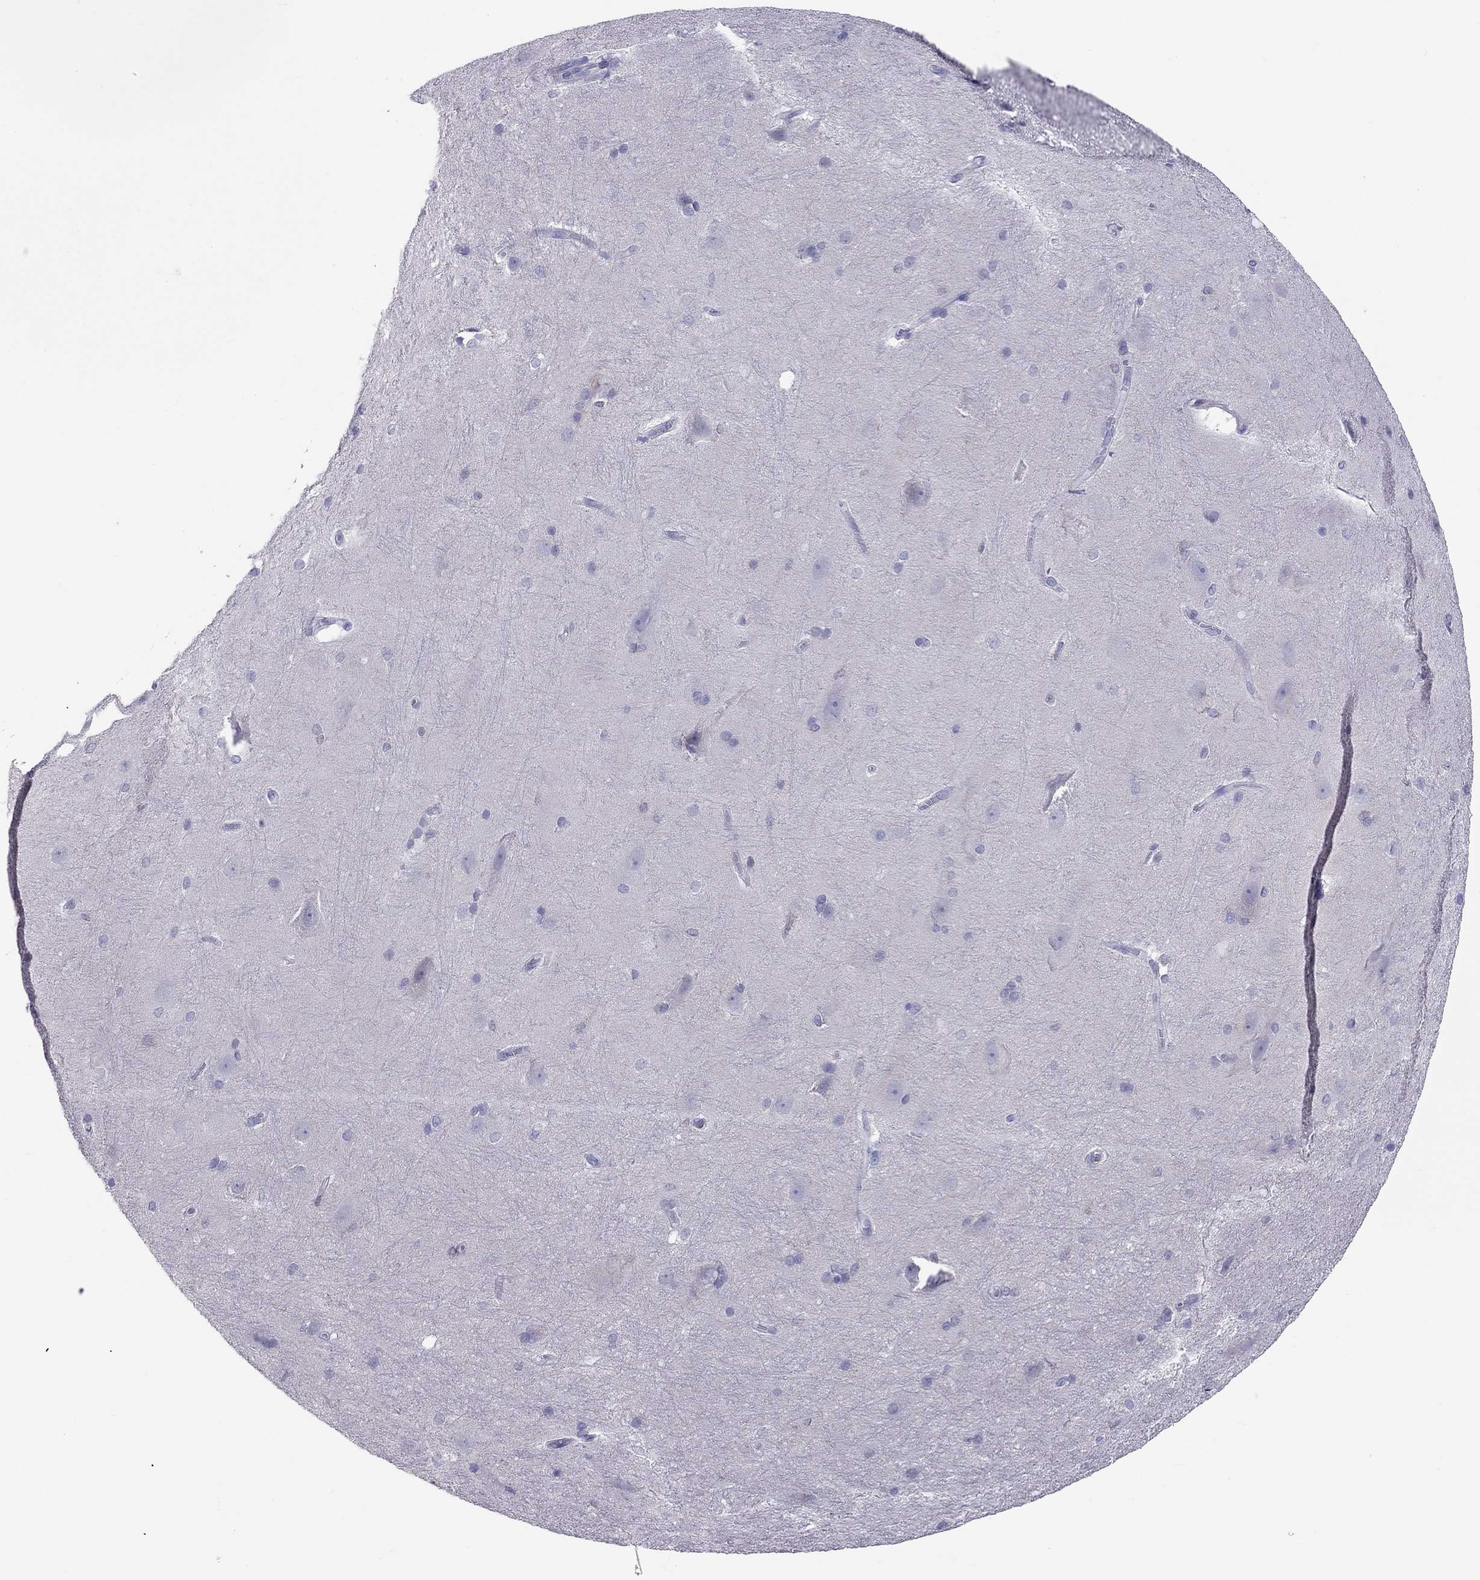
{"staining": {"intensity": "negative", "quantity": "none", "location": "none"}, "tissue": "hippocampus", "cell_type": "Glial cells", "image_type": "normal", "snomed": [{"axis": "morphology", "description": "Normal tissue, NOS"}, {"axis": "topography", "description": "Cerebral cortex"}, {"axis": "topography", "description": "Hippocampus"}], "caption": "DAB immunohistochemical staining of benign human hippocampus displays no significant positivity in glial cells.", "gene": "ENSG00000288637", "patient": {"sex": "female", "age": 19}}